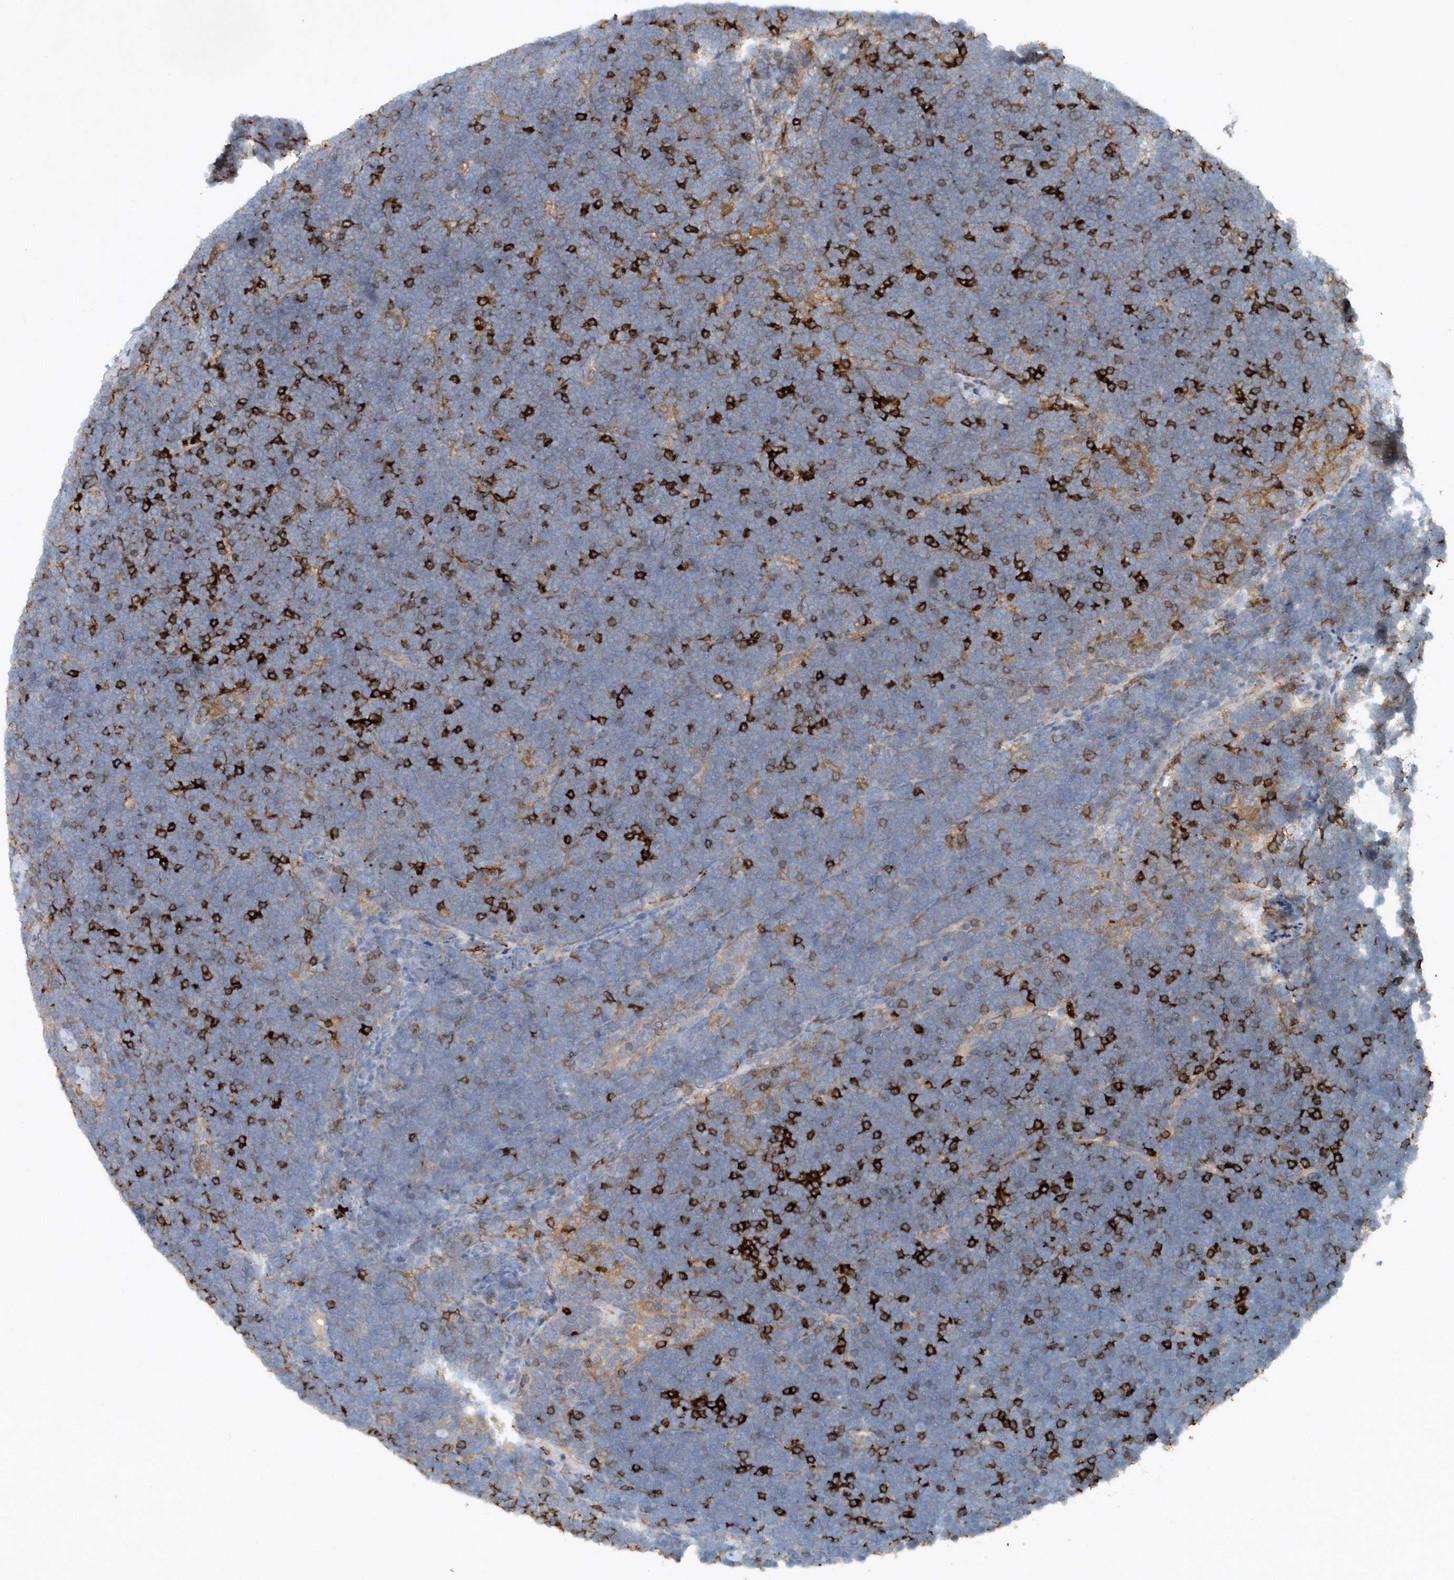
{"staining": {"intensity": "negative", "quantity": "none", "location": "none"}, "tissue": "lymphoma", "cell_type": "Tumor cells", "image_type": "cancer", "snomed": [{"axis": "morphology", "description": "Malignant lymphoma, non-Hodgkin's type, High grade"}, {"axis": "topography", "description": "Lymph node"}], "caption": "Immunohistochemistry (IHC) of human malignant lymphoma, non-Hodgkin's type (high-grade) displays no expression in tumor cells.", "gene": "P2RY10", "patient": {"sex": "male", "age": 13}}